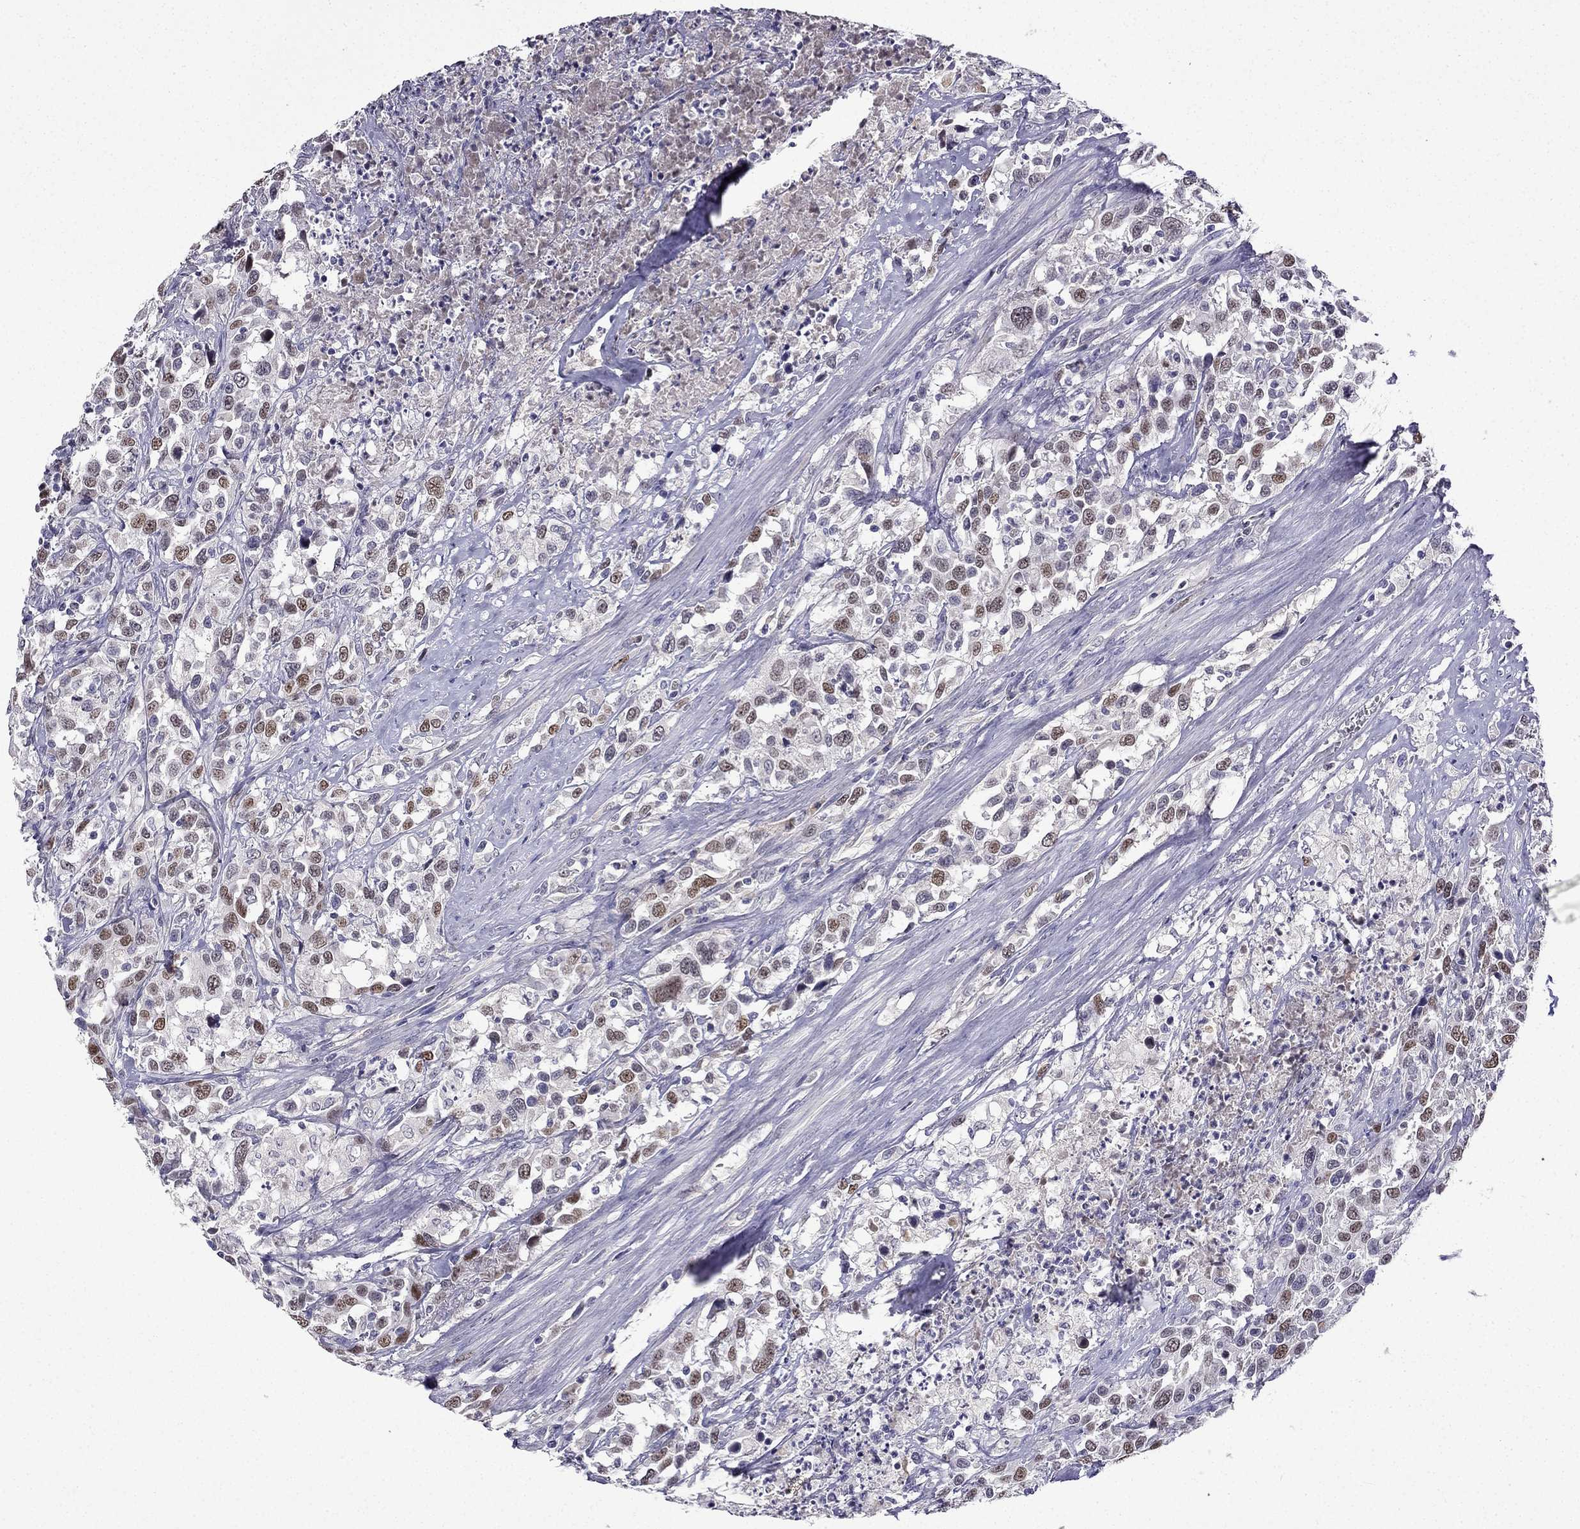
{"staining": {"intensity": "moderate", "quantity": "25%-75%", "location": "nuclear"}, "tissue": "urothelial cancer", "cell_type": "Tumor cells", "image_type": "cancer", "snomed": [{"axis": "morphology", "description": "Urothelial carcinoma, NOS"}, {"axis": "morphology", "description": "Urothelial carcinoma, High grade"}, {"axis": "topography", "description": "Urinary bladder"}], "caption": "Immunohistochemistry (IHC) staining of transitional cell carcinoma, which reveals medium levels of moderate nuclear staining in approximately 25%-75% of tumor cells indicating moderate nuclear protein staining. The staining was performed using DAB (3,3'-diaminobenzidine) (brown) for protein detection and nuclei were counterstained in hematoxylin (blue).", "gene": "UHRF1", "patient": {"sex": "female", "age": 64}}